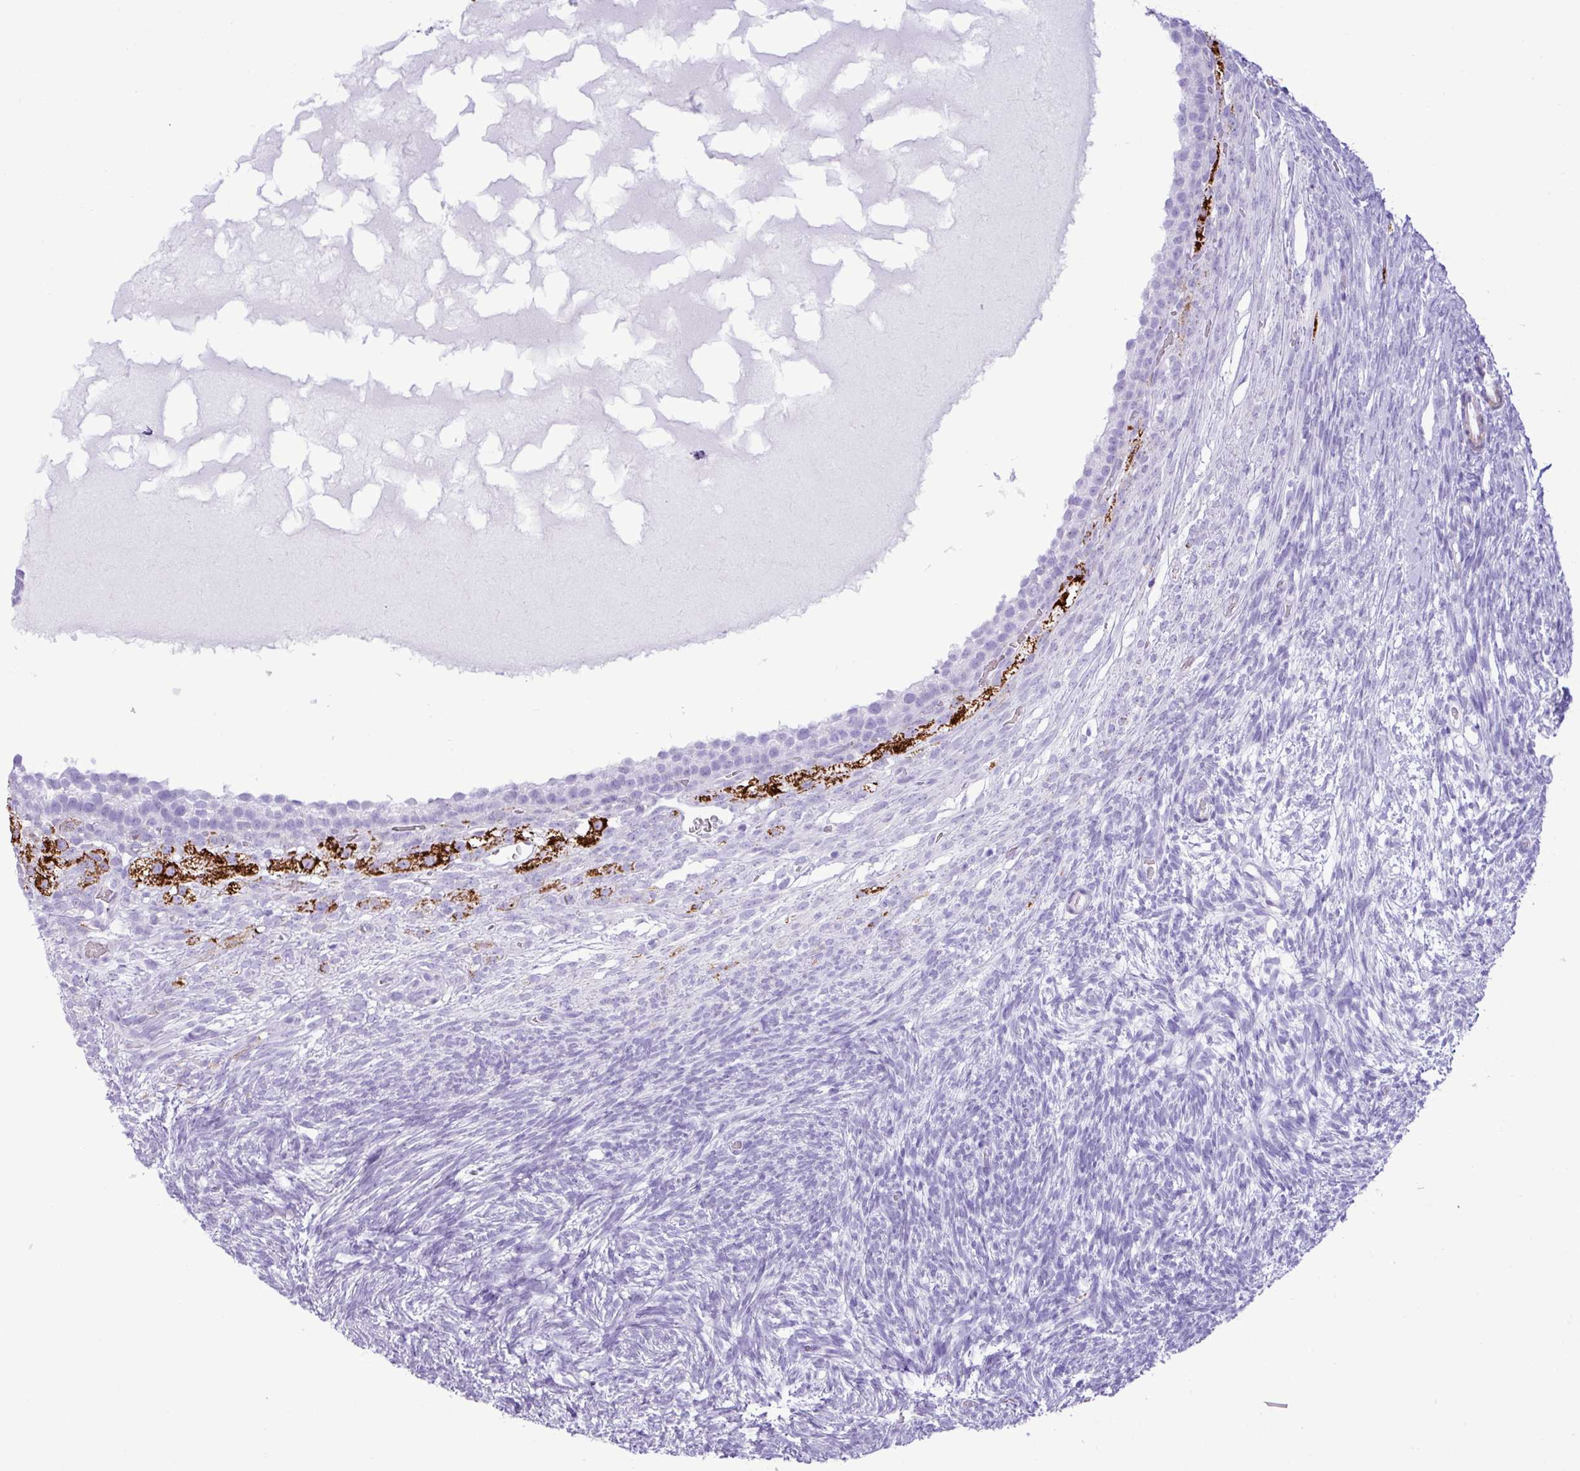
{"staining": {"intensity": "negative", "quantity": "none", "location": "none"}, "tissue": "ovary", "cell_type": "Ovarian stroma cells", "image_type": "normal", "snomed": [{"axis": "morphology", "description": "Normal tissue, NOS"}, {"axis": "topography", "description": "Ovary"}], "caption": "DAB (3,3'-diaminobenzidine) immunohistochemical staining of unremarkable ovary demonstrates no significant staining in ovarian stroma cells. (Immunohistochemistry, brightfield microscopy, high magnification).", "gene": "ZSCAN5A", "patient": {"sex": "female", "age": 39}}